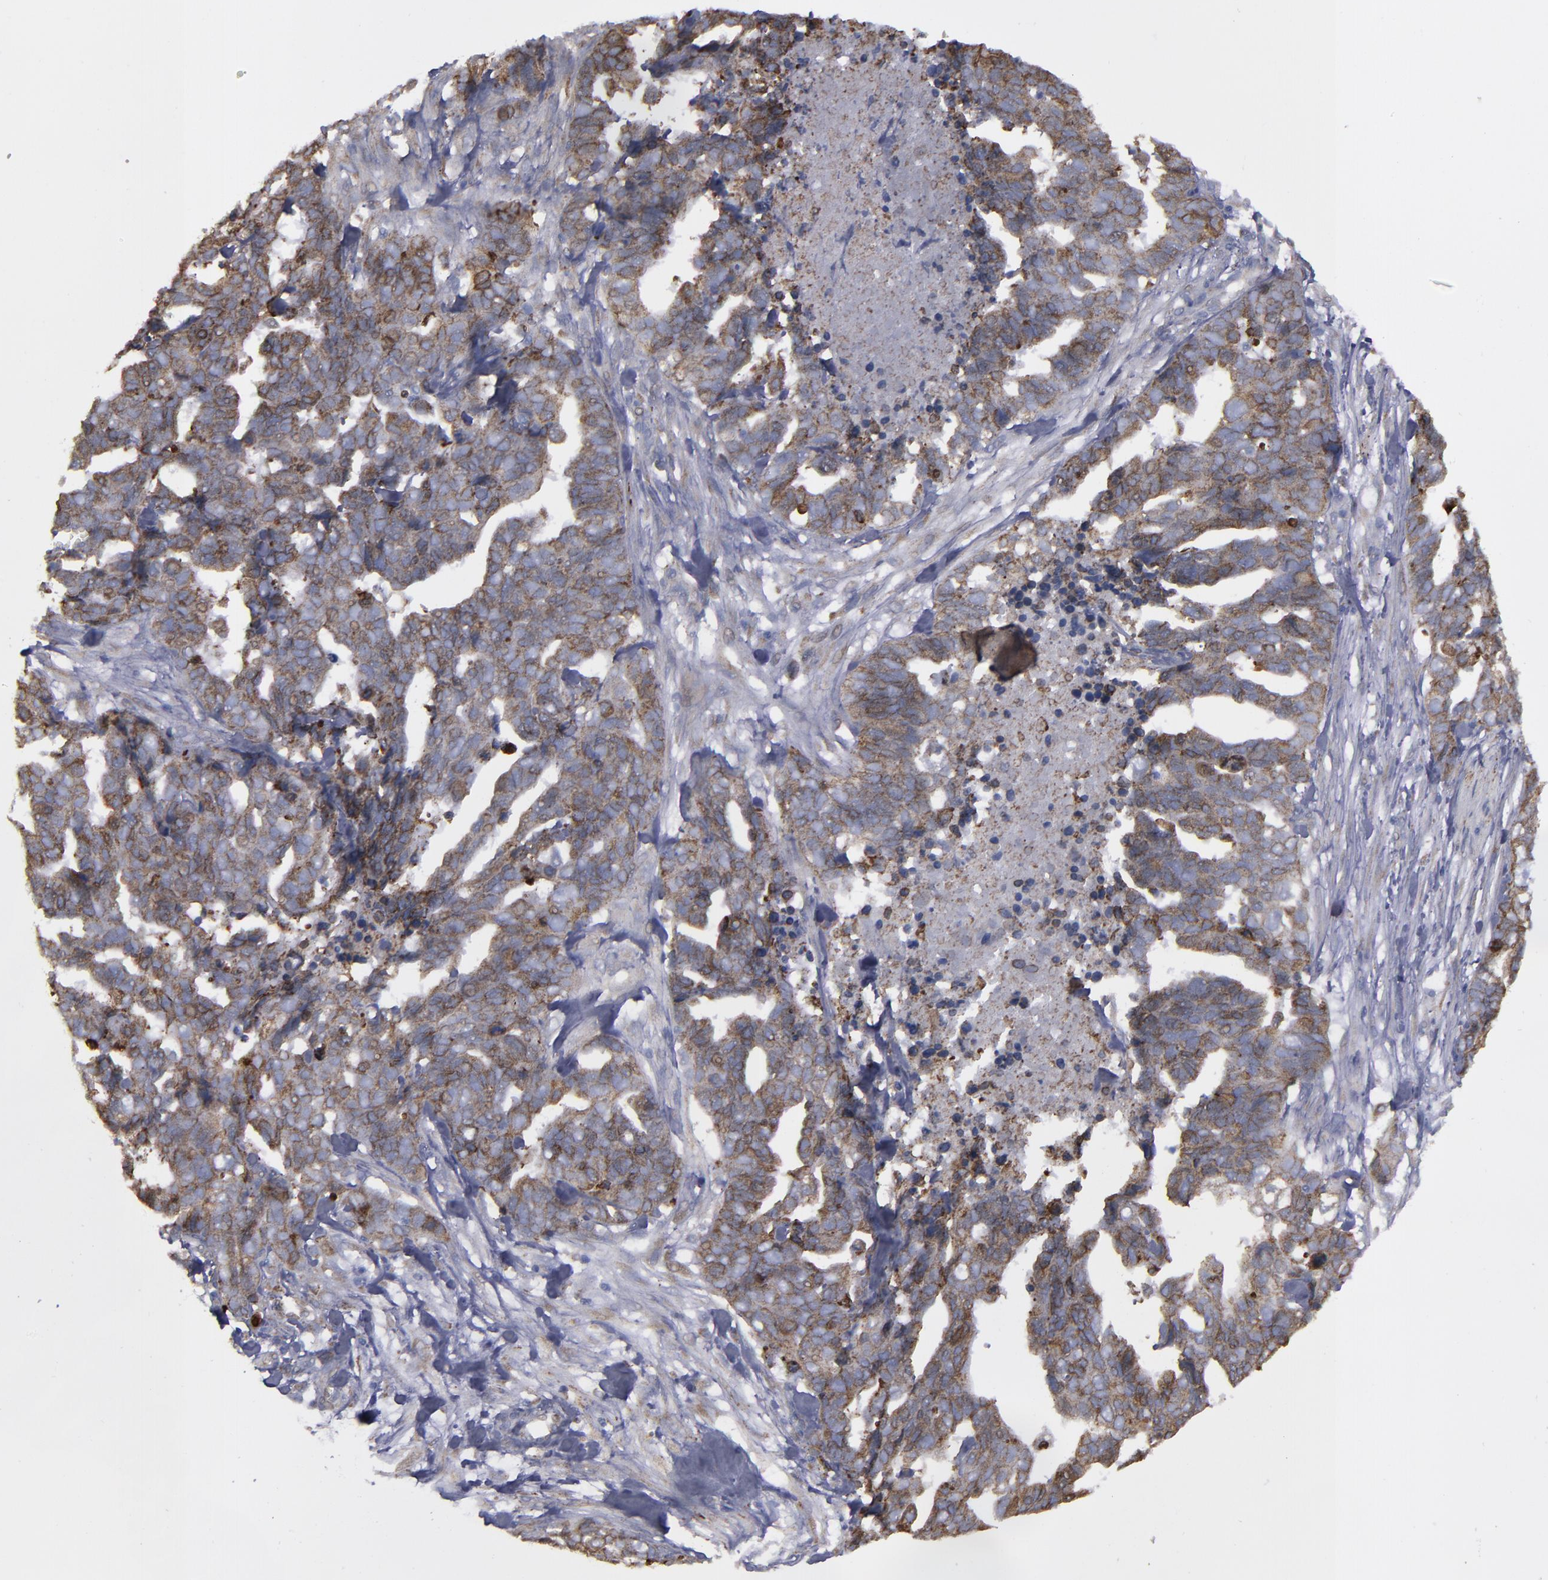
{"staining": {"intensity": "moderate", "quantity": ">75%", "location": "cytoplasmic/membranous"}, "tissue": "ovarian cancer", "cell_type": "Tumor cells", "image_type": "cancer", "snomed": [{"axis": "morphology", "description": "Normal tissue, NOS"}, {"axis": "morphology", "description": "Cystadenocarcinoma, serous, NOS"}, {"axis": "topography", "description": "Fallopian tube"}, {"axis": "topography", "description": "Ovary"}], "caption": "Immunohistochemistry (IHC) histopathology image of ovarian cancer stained for a protein (brown), which demonstrates medium levels of moderate cytoplasmic/membranous positivity in approximately >75% of tumor cells.", "gene": "ERLIN2", "patient": {"sex": "female", "age": 56}}